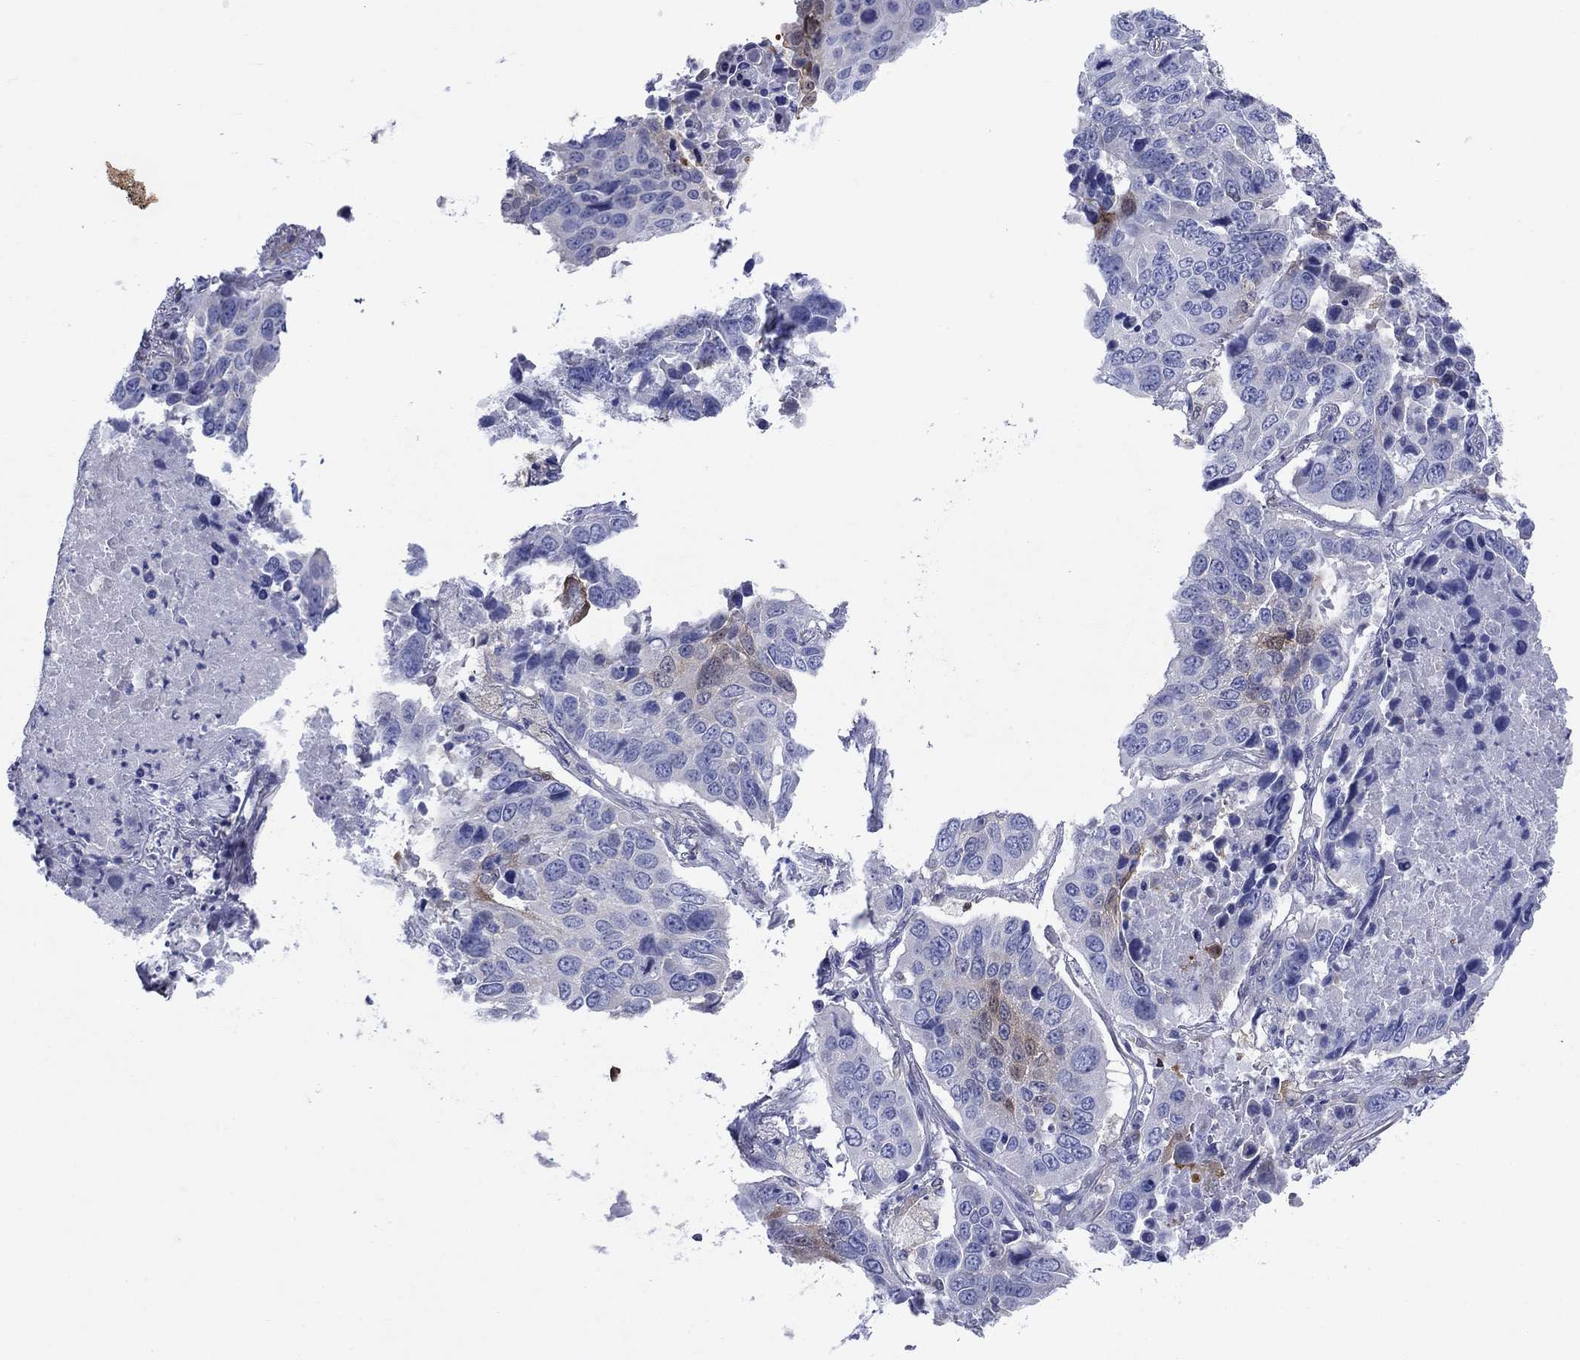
{"staining": {"intensity": "negative", "quantity": "none", "location": "none"}, "tissue": "lung cancer", "cell_type": "Tumor cells", "image_type": "cancer", "snomed": [{"axis": "morphology", "description": "Normal tissue, NOS"}, {"axis": "morphology", "description": "Squamous cell carcinoma, NOS"}, {"axis": "topography", "description": "Bronchus"}, {"axis": "topography", "description": "Lung"}], "caption": "An immunohistochemistry histopathology image of lung cancer (squamous cell carcinoma) is shown. There is no staining in tumor cells of lung cancer (squamous cell carcinoma).", "gene": "SULT2B1", "patient": {"sex": "male", "age": 64}}